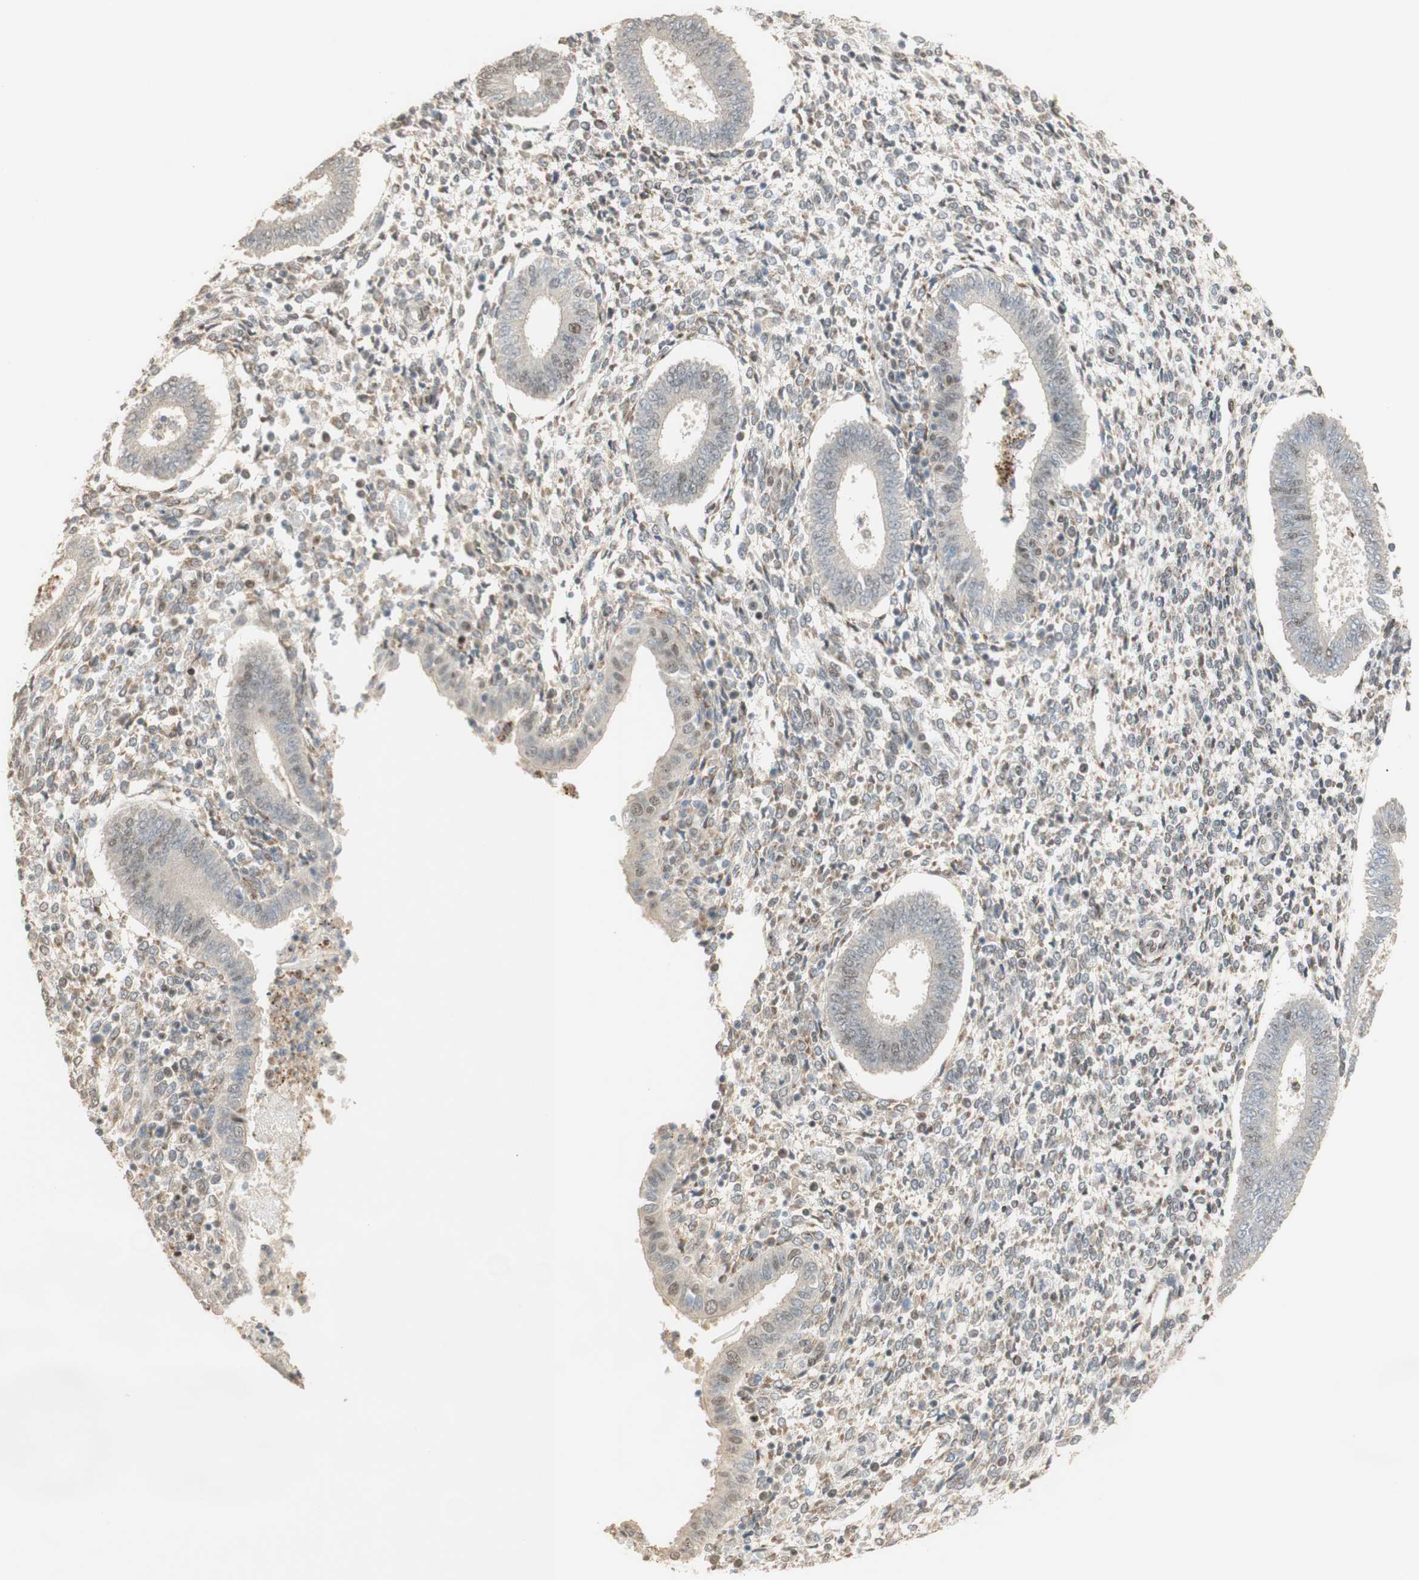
{"staining": {"intensity": "weak", "quantity": ">75%", "location": "cytoplasmic/membranous"}, "tissue": "endometrium", "cell_type": "Cells in endometrial stroma", "image_type": "normal", "snomed": [{"axis": "morphology", "description": "Normal tissue, NOS"}, {"axis": "topography", "description": "Endometrium"}], "caption": "Cells in endometrial stroma demonstrate weak cytoplasmic/membranous expression in about >75% of cells in unremarkable endometrium.", "gene": "FOXP1", "patient": {"sex": "female", "age": 35}}